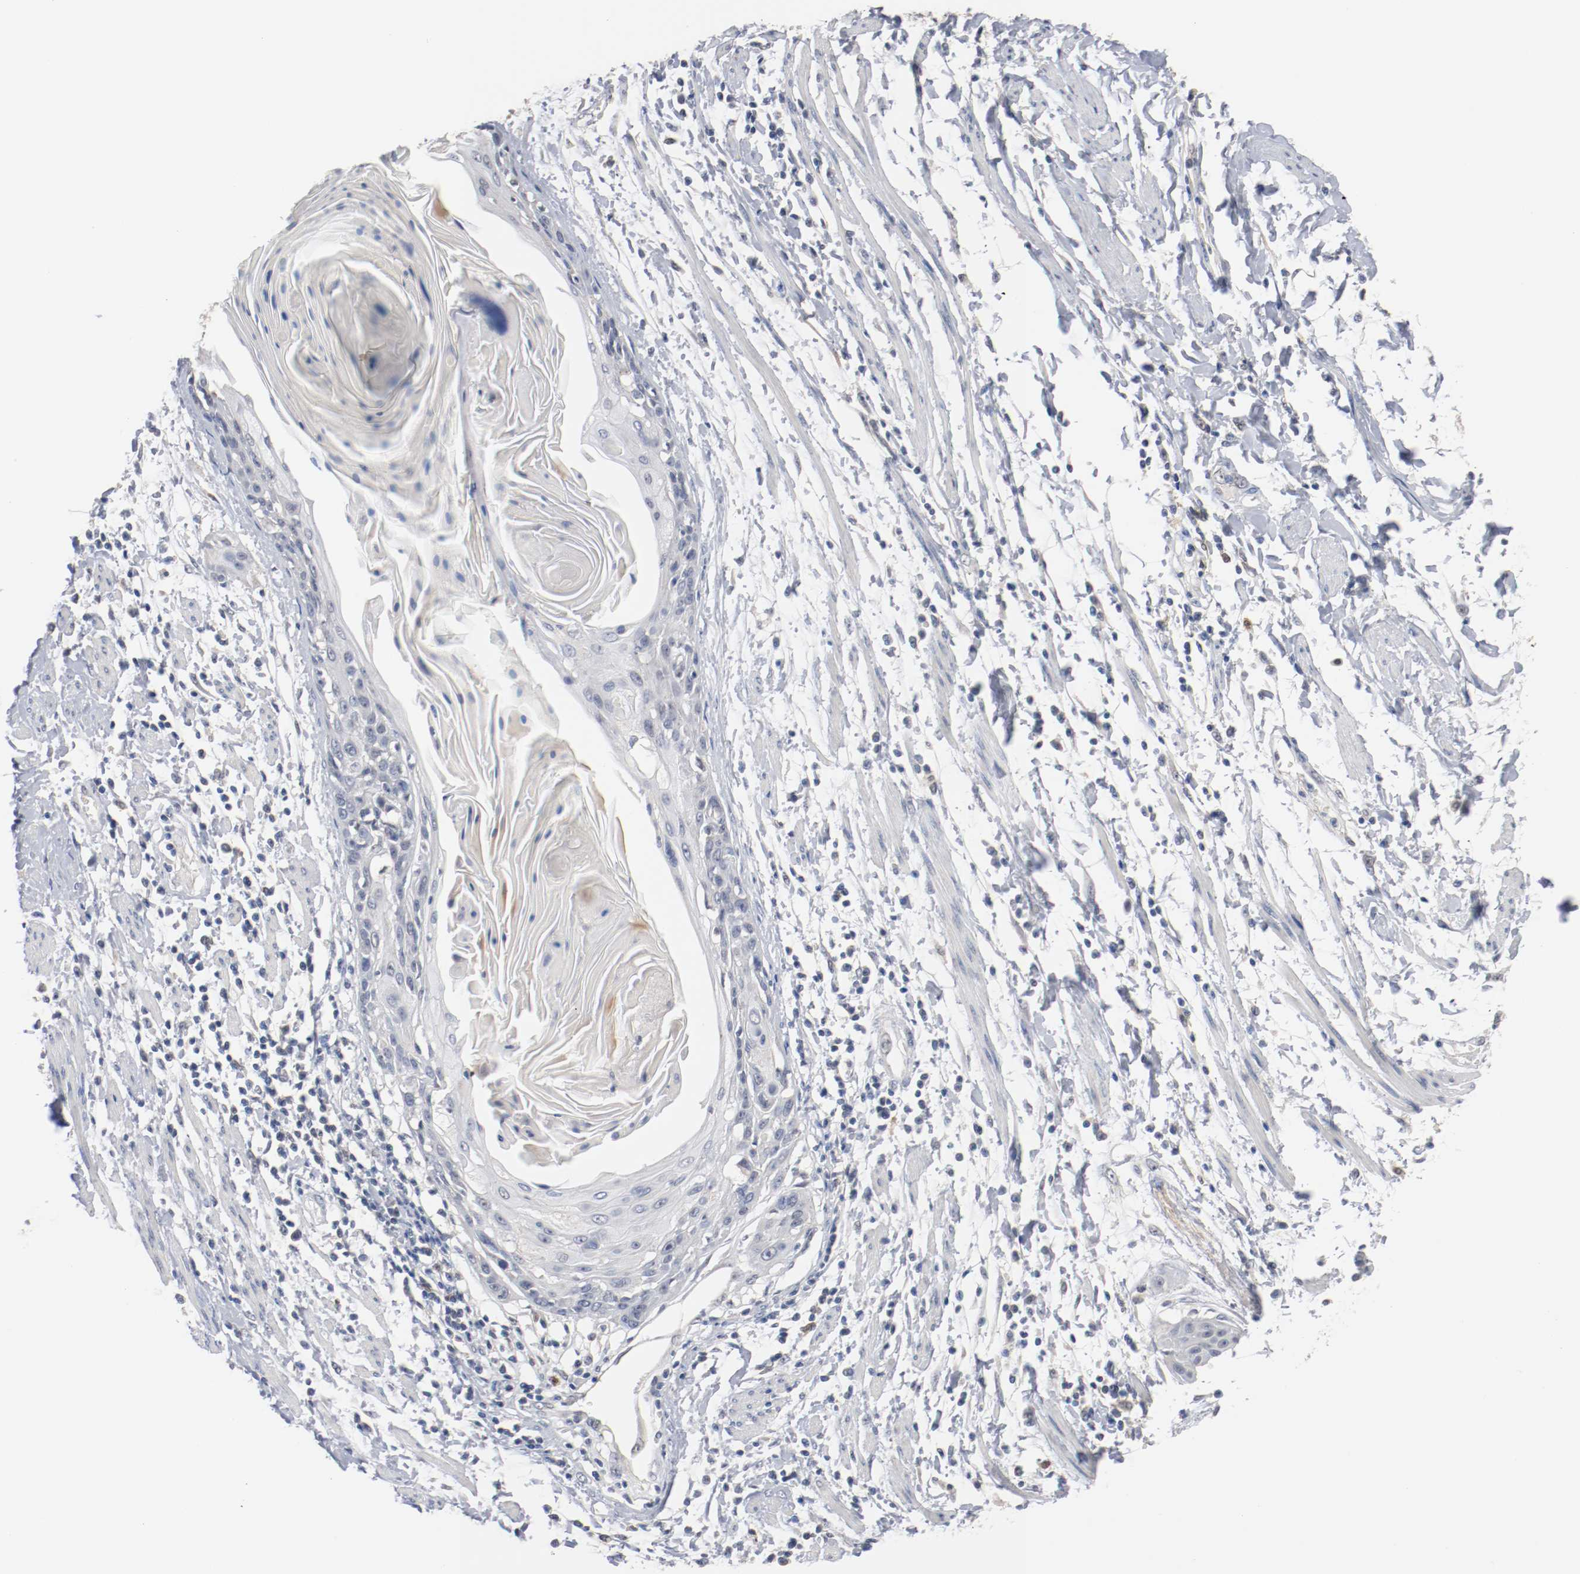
{"staining": {"intensity": "negative", "quantity": "none", "location": "none"}, "tissue": "cervical cancer", "cell_type": "Tumor cells", "image_type": "cancer", "snomed": [{"axis": "morphology", "description": "Squamous cell carcinoma, NOS"}, {"axis": "topography", "description": "Cervix"}], "caption": "Immunohistochemical staining of human cervical cancer reveals no significant expression in tumor cells. (Stains: DAB (3,3'-diaminobenzidine) immunohistochemistry with hematoxylin counter stain, Microscopy: brightfield microscopy at high magnification).", "gene": "ERICH1", "patient": {"sex": "female", "age": 57}}